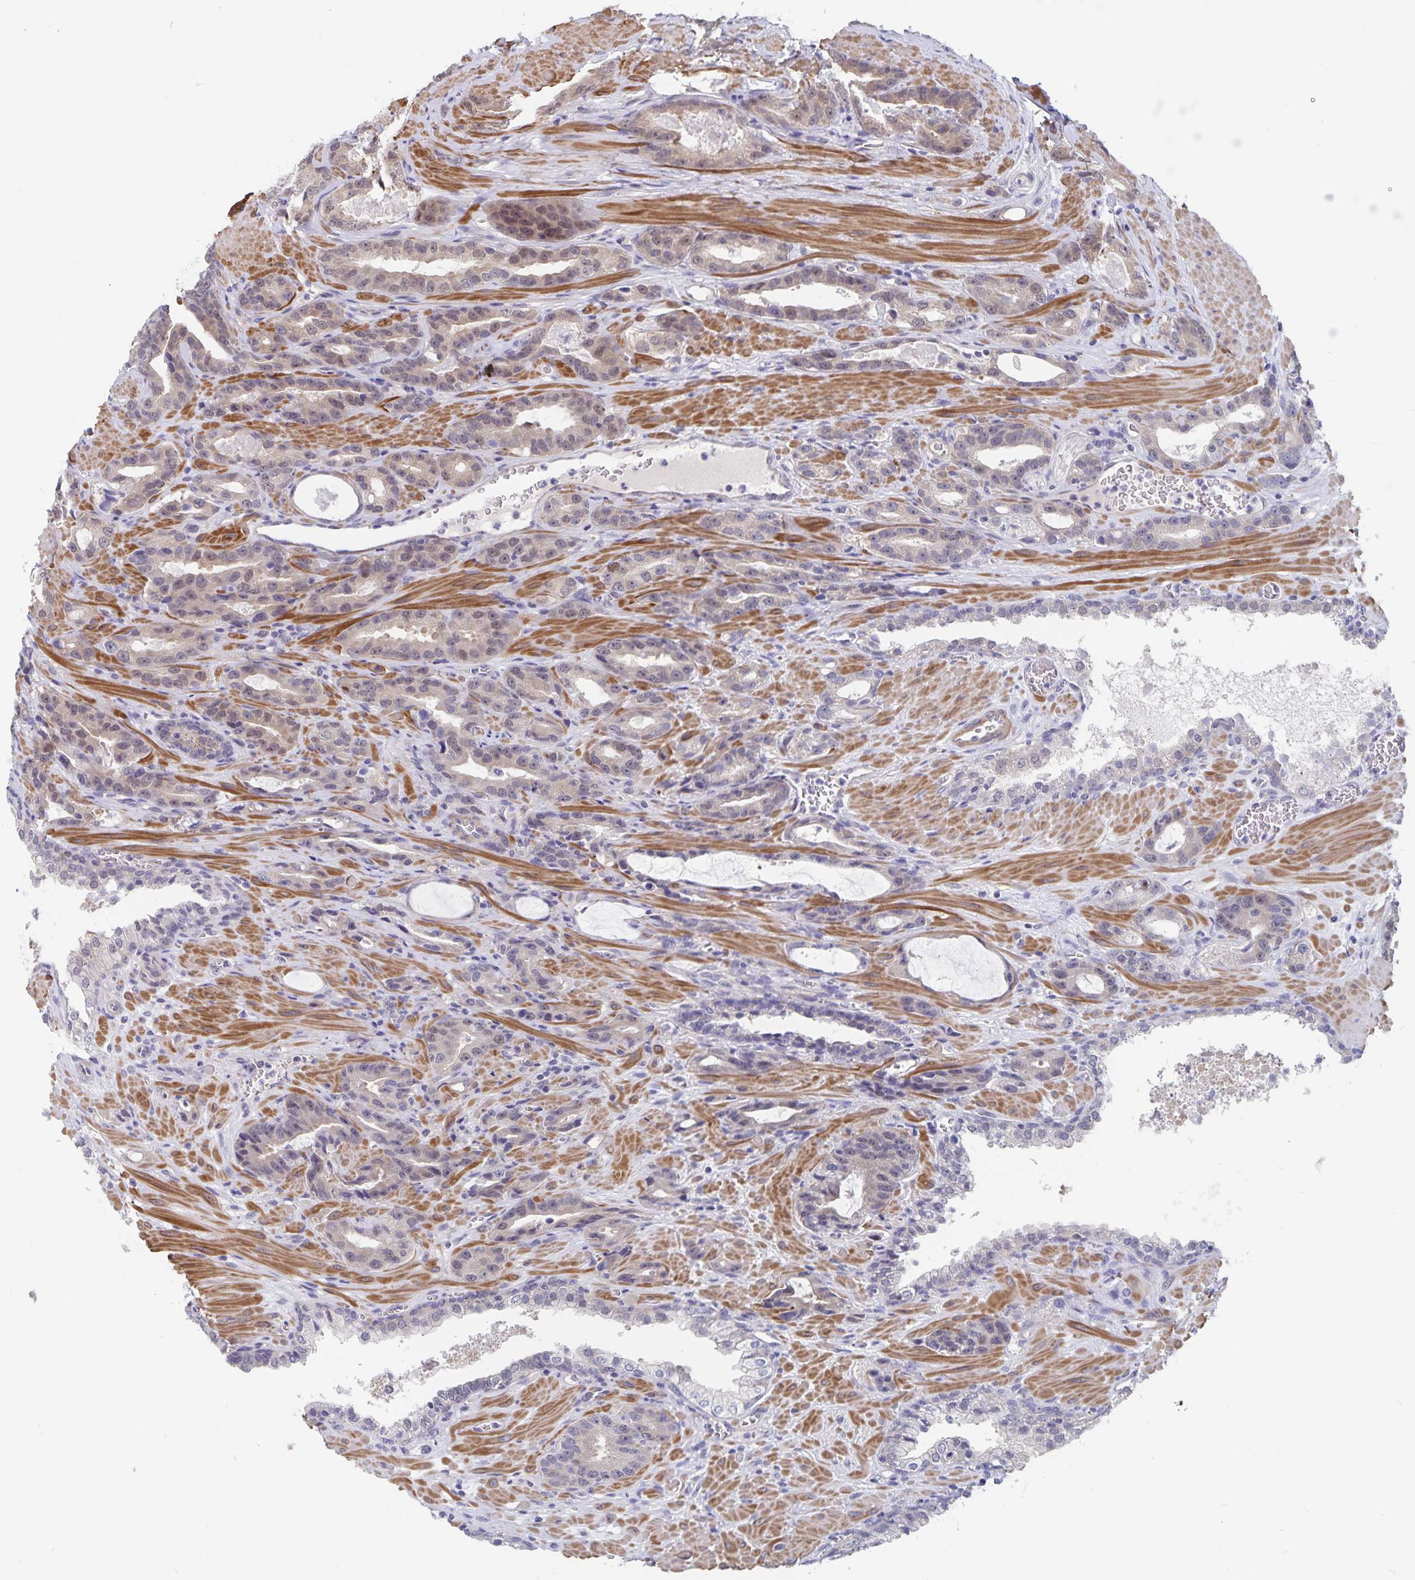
{"staining": {"intensity": "weak", "quantity": "<25%", "location": "nuclear"}, "tissue": "prostate cancer", "cell_type": "Tumor cells", "image_type": "cancer", "snomed": [{"axis": "morphology", "description": "Adenocarcinoma, High grade"}, {"axis": "topography", "description": "Prostate"}], "caption": "Immunohistochemistry (IHC) micrograph of prostate high-grade adenocarcinoma stained for a protein (brown), which exhibits no expression in tumor cells. (DAB immunohistochemistry (IHC), high magnification).", "gene": "BAG6", "patient": {"sex": "male", "age": 65}}